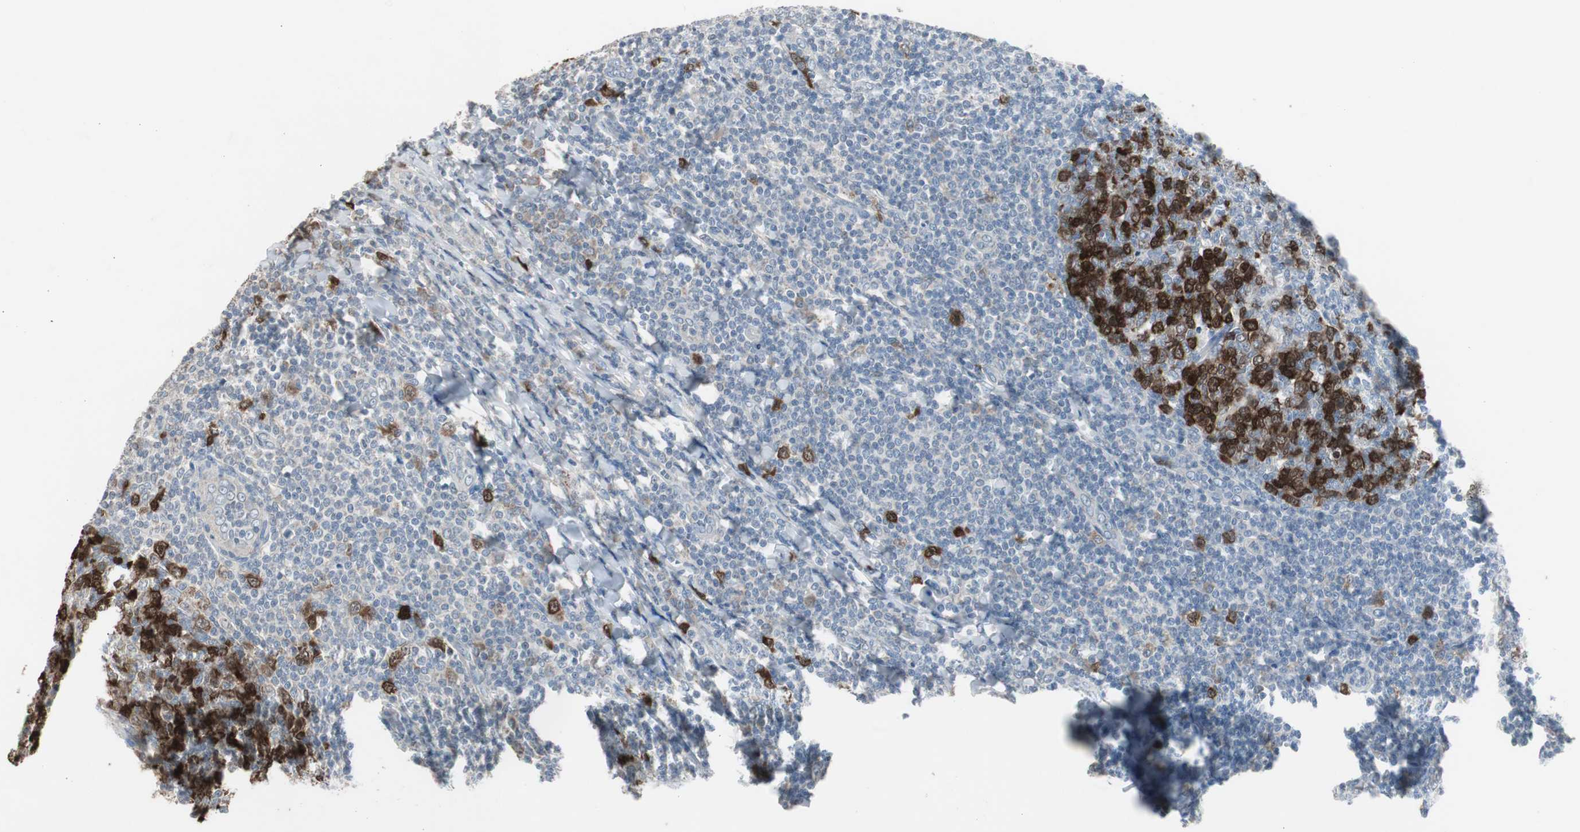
{"staining": {"intensity": "strong", "quantity": "25%-75%", "location": "cytoplasmic/membranous,nuclear"}, "tissue": "tonsil", "cell_type": "Germinal center cells", "image_type": "normal", "snomed": [{"axis": "morphology", "description": "Normal tissue, NOS"}, {"axis": "topography", "description": "Tonsil"}], "caption": "This micrograph demonstrates IHC staining of benign tonsil, with high strong cytoplasmic/membranous,nuclear staining in about 25%-75% of germinal center cells.", "gene": "TK1", "patient": {"sex": "male", "age": 31}}